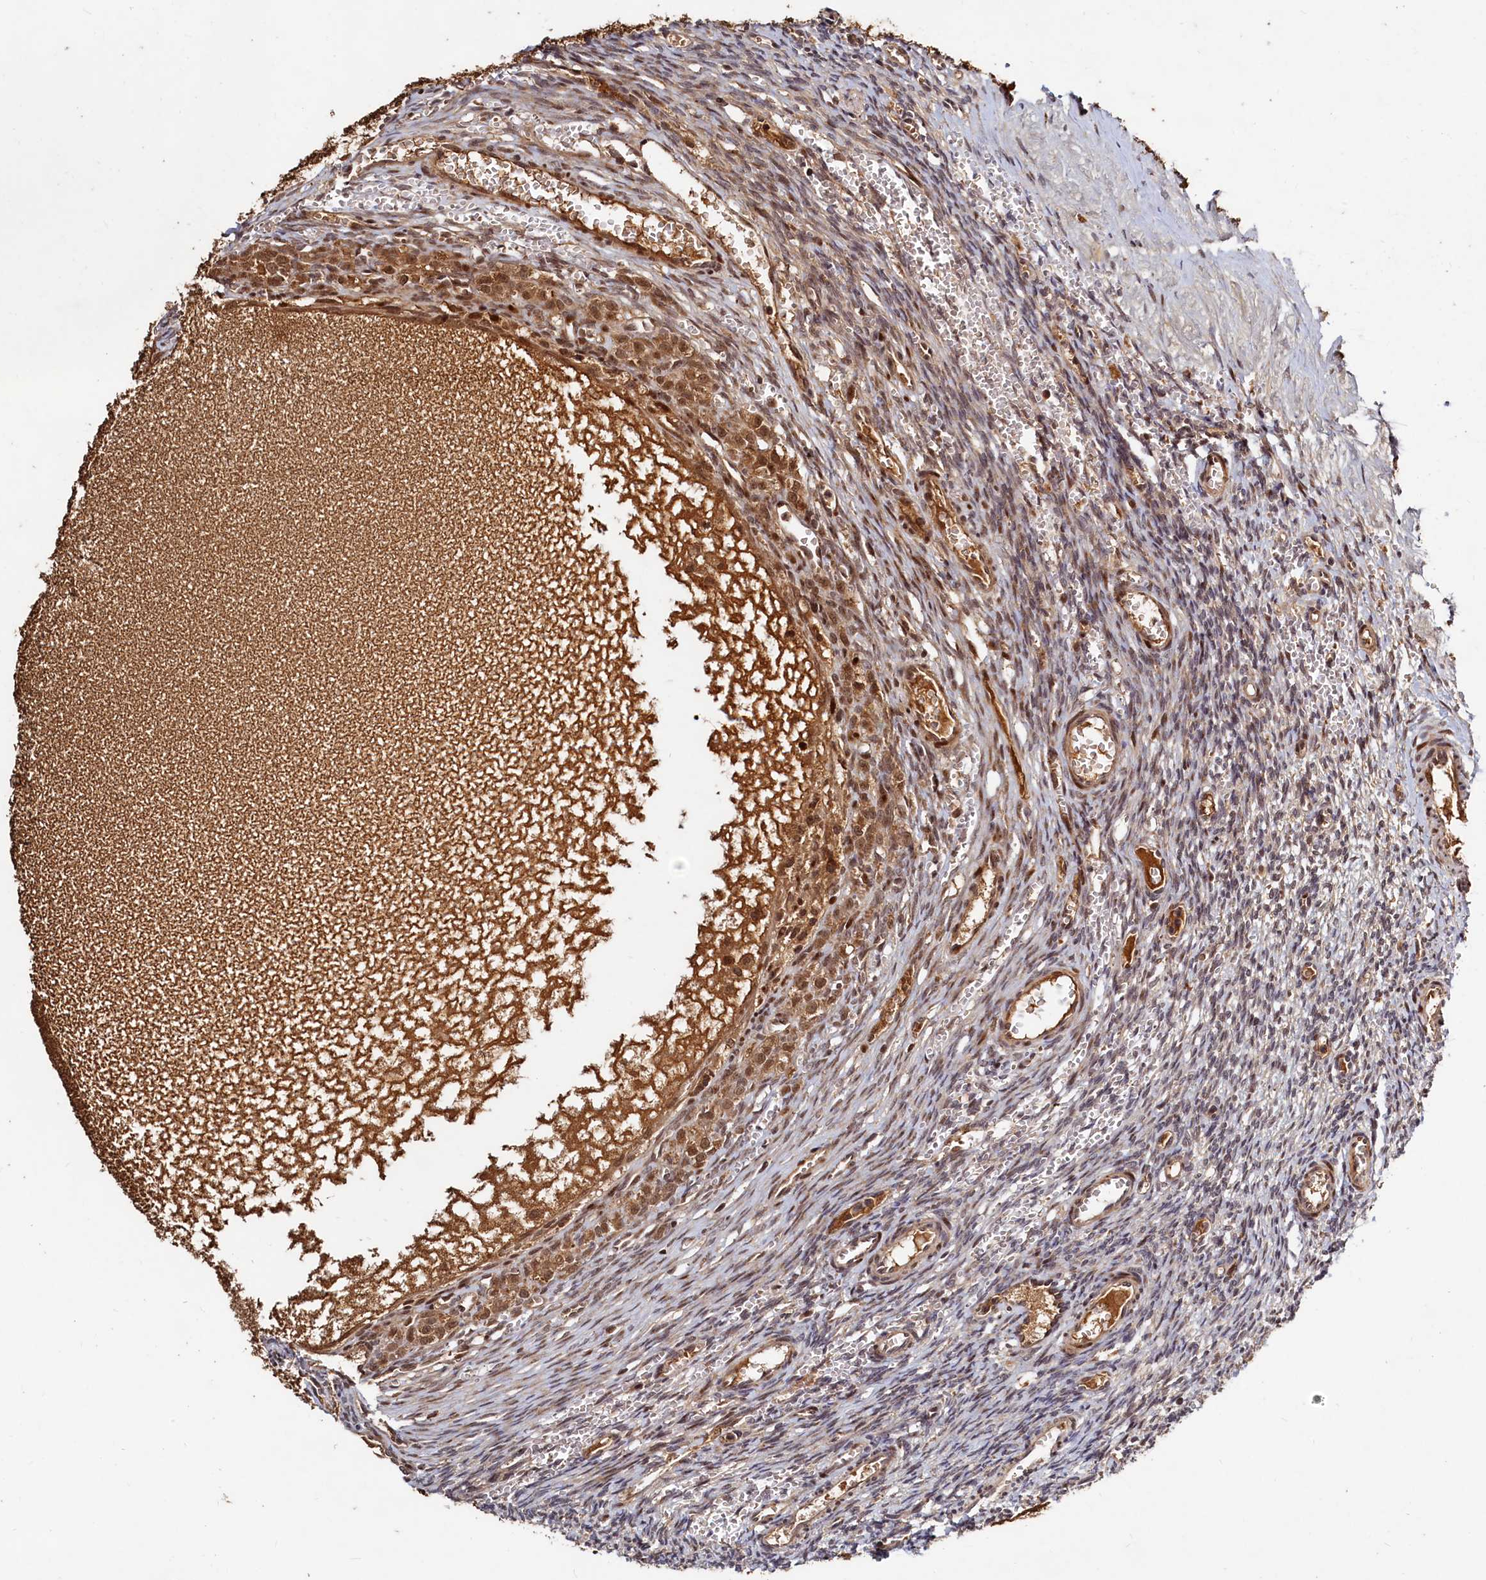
{"staining": {"intensity": "moderate", "quantity": "<25%", "location": "cytoplasmic/membranous,nuclear"}, "tissue": "ovary", "cell_type": "Ovarian stroma cells", "image_type": "normal", "snomed": [{"axis": "morphology", "description": "Normal tissue, NOS"}, {"axis": "topography", "description": "Ovary"}], "caption": "DAB (3,3'-diaminobenzidine) immunohistochemical staining of unremarkable human ovary reveals moderate cytoplasmic/membranous,nuclear protein expression in approximately <25% of ovarian stroma cells.", "gene": "TRAPPC4", "patient": {"sex": "female", "age": 39}}